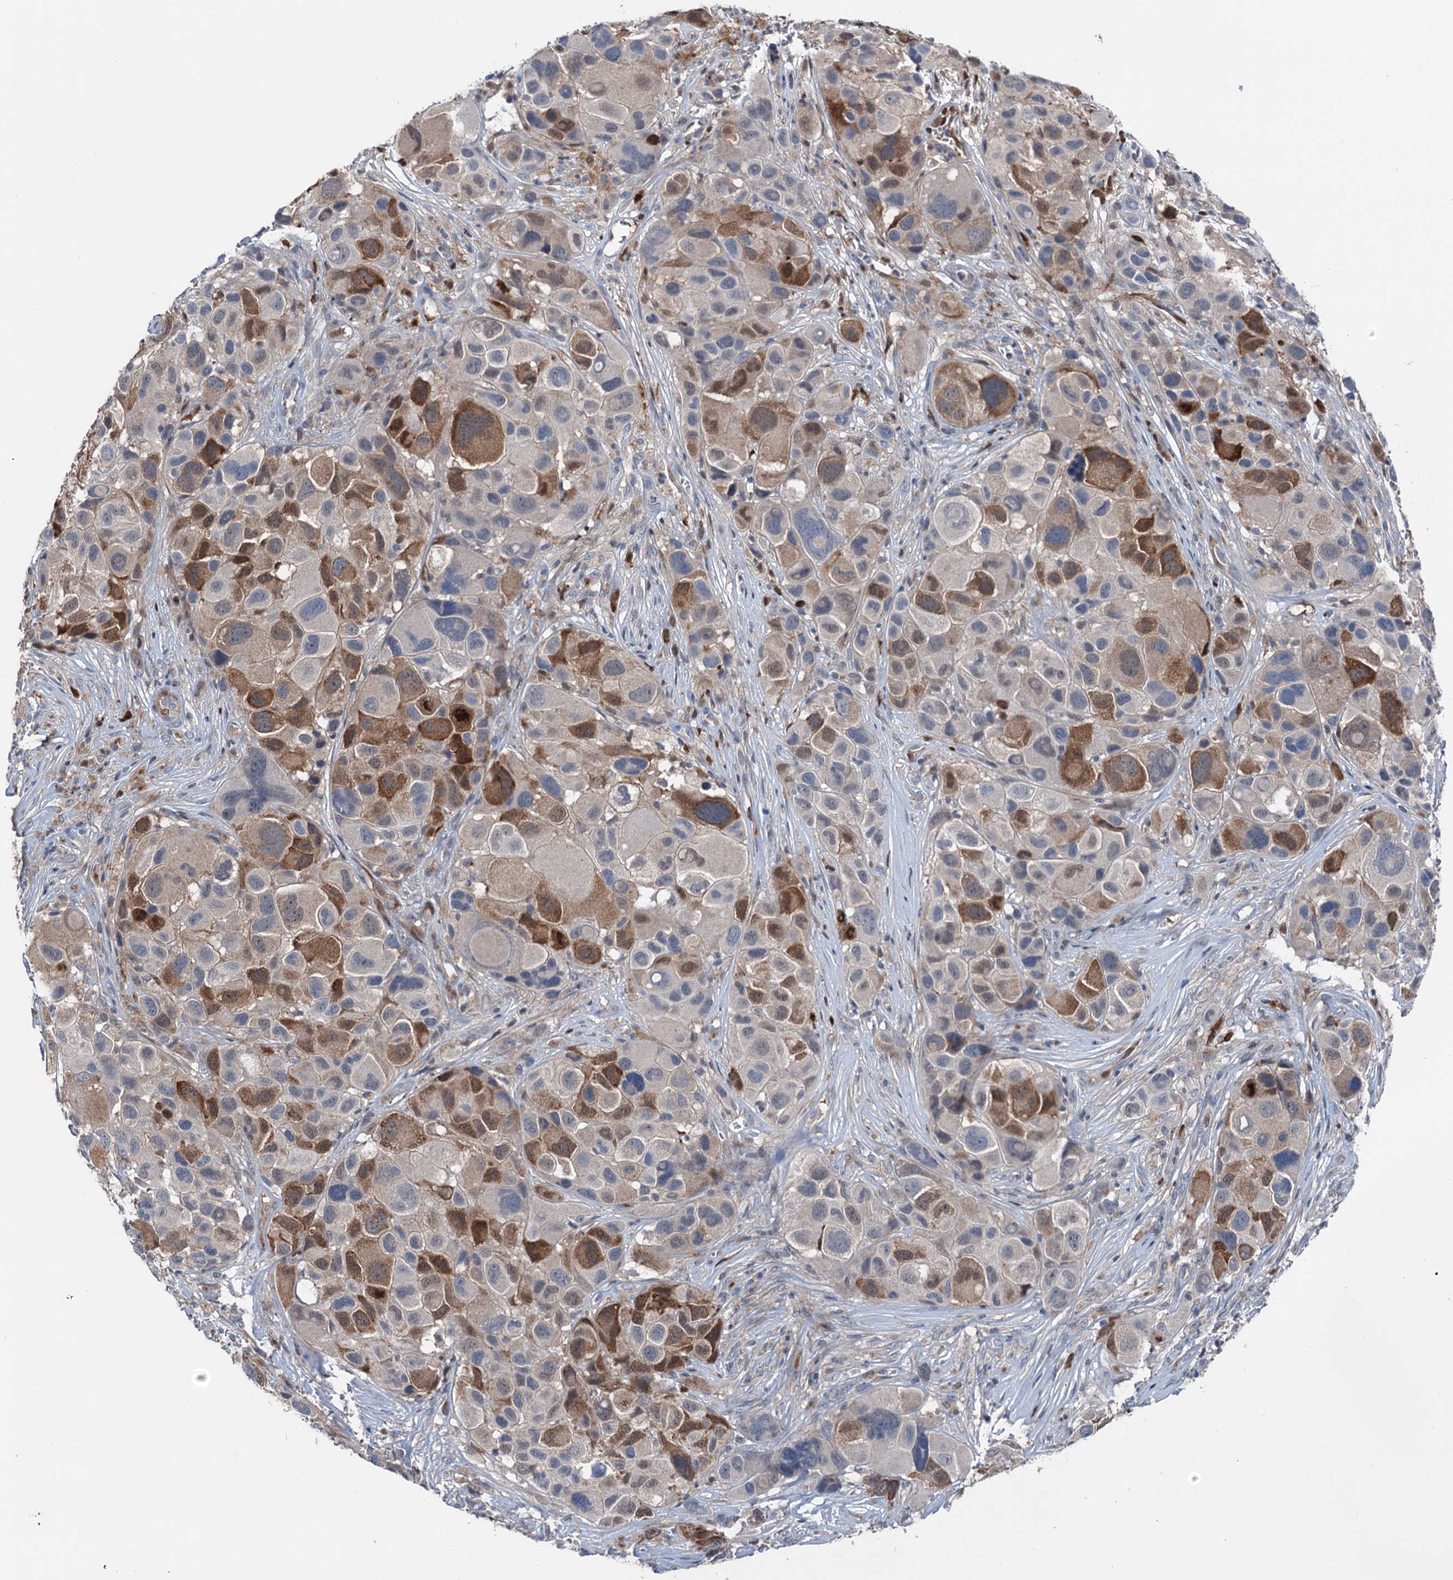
{"staining": {"intensity": "moderate", "quantity": "25%-75%", "location": "cytoplasmic/membranous,nuclear"}, "tissue": "melanoma", "cell_type": "Tumor cells", "image_type": "cancer", "snomed": [{"axis": "morphology", "description": "Malignant melanoma, NOS"}, {"axis": "topography", "description": "Skin of trunk"}], "caption": "Immunohistochemical staining of melanoma demonstrates moderate cytoplasmic/membranous and nuclear protein positivity in approximately 25%-75% of tumor cells. The staining was performed using DAB, with brown indicating positive protein expression. Nuclei are stained blue with hematoxylin.", "gene": "NCAPD2", "patient": {"sex": "male", "age": 71}}